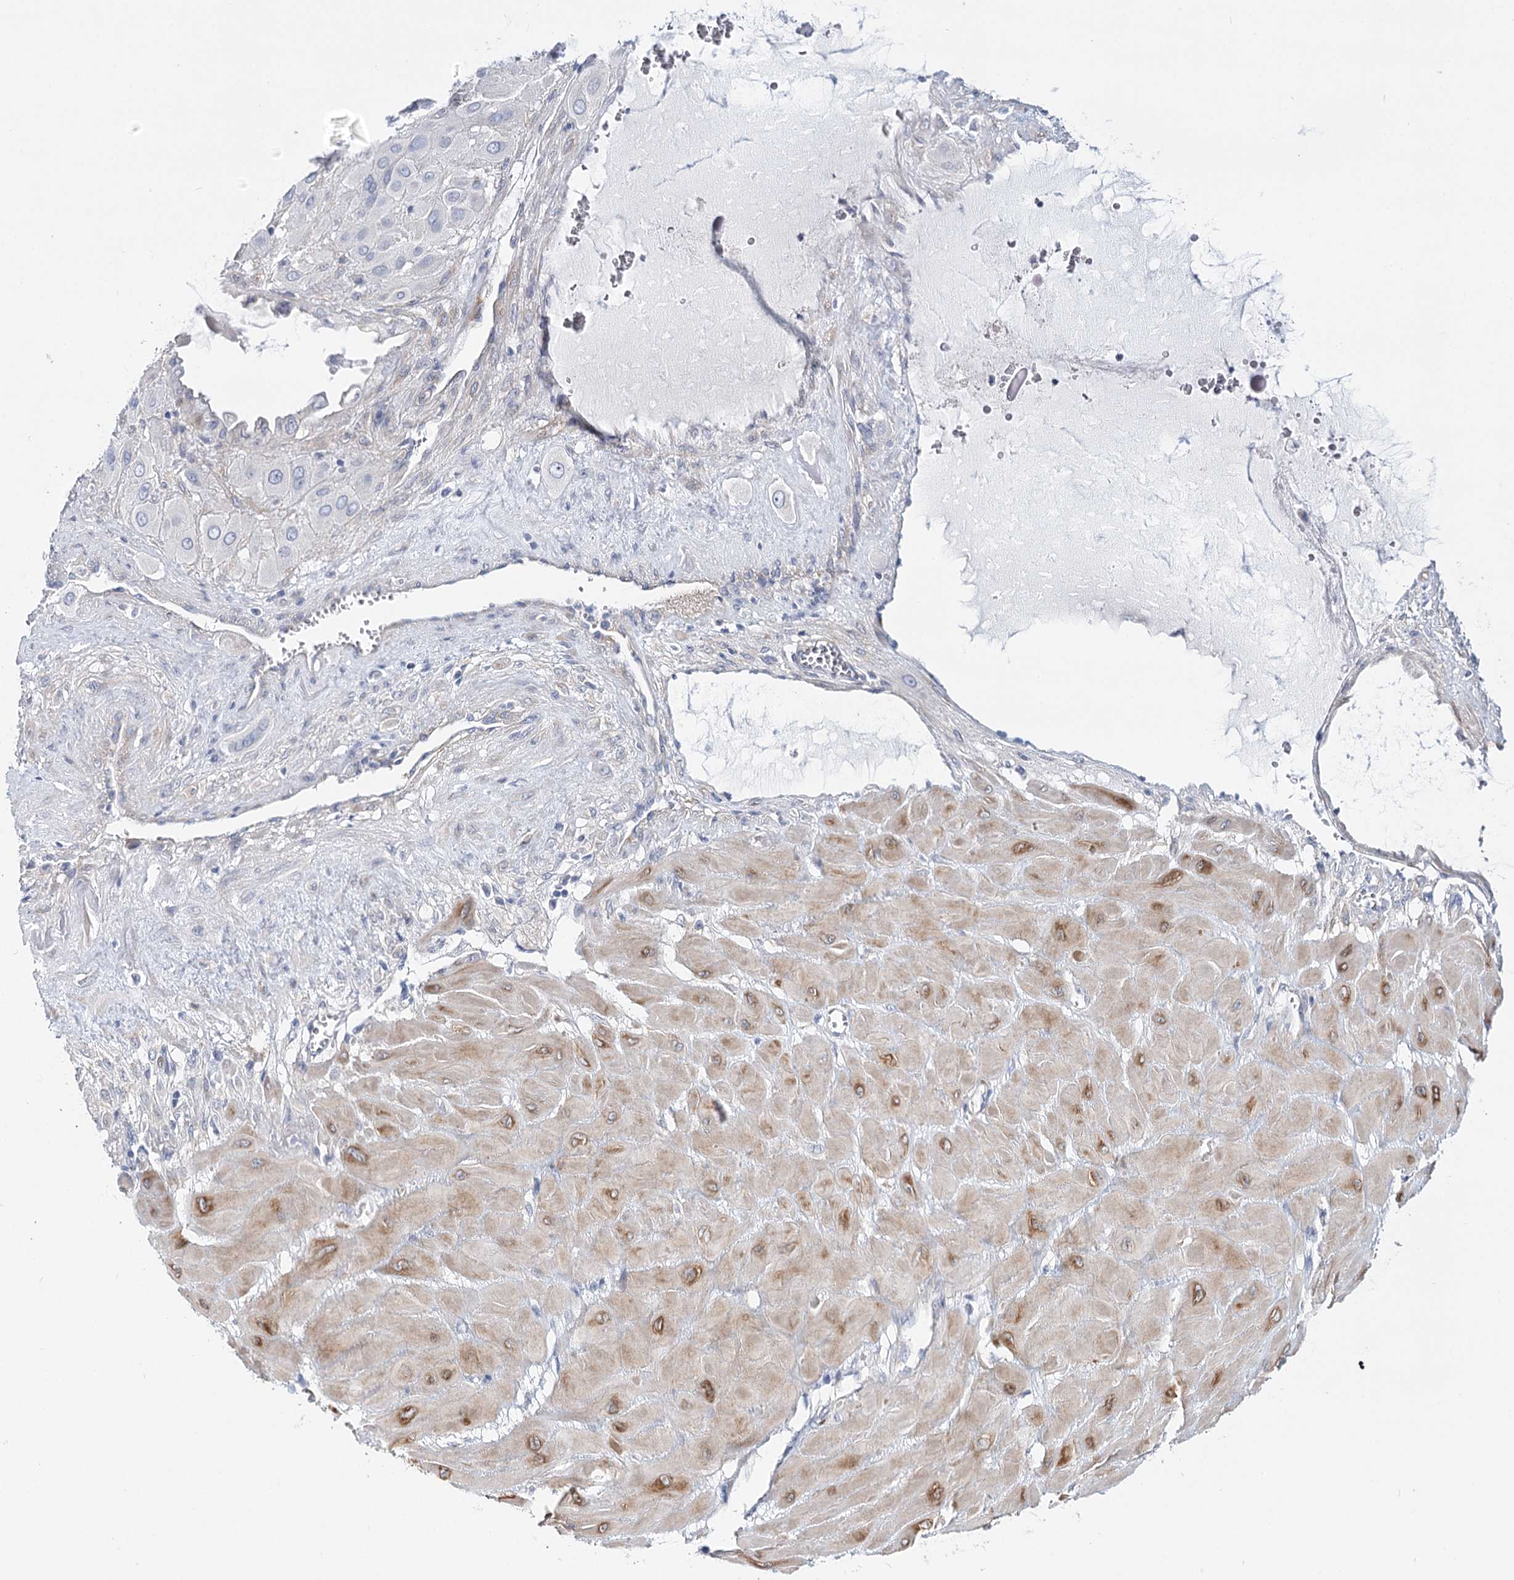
{"staining": {"intensity": "negative", "quantity": "none", "location": "none"}, "tissue": "cervical cancer", "cell_type": "Tumor cells", "image_type": "cancer", "snomed": [{"axis": "morphology", "description": "Squamous cell carcinoma, NOS"}, {"axis": "topography", "description": "Cervix"}], "caption": "Immunohistochemistry of cervical cancer (squamous cell carcinoma) demonstrates no positivity in tumor cells. (Brightfield microscopy of DAB (3,3'-diaminobenzidine) IHC at high magnification).", "gene": "TEX12", "patient": {"sex": "female", "age": 34}}